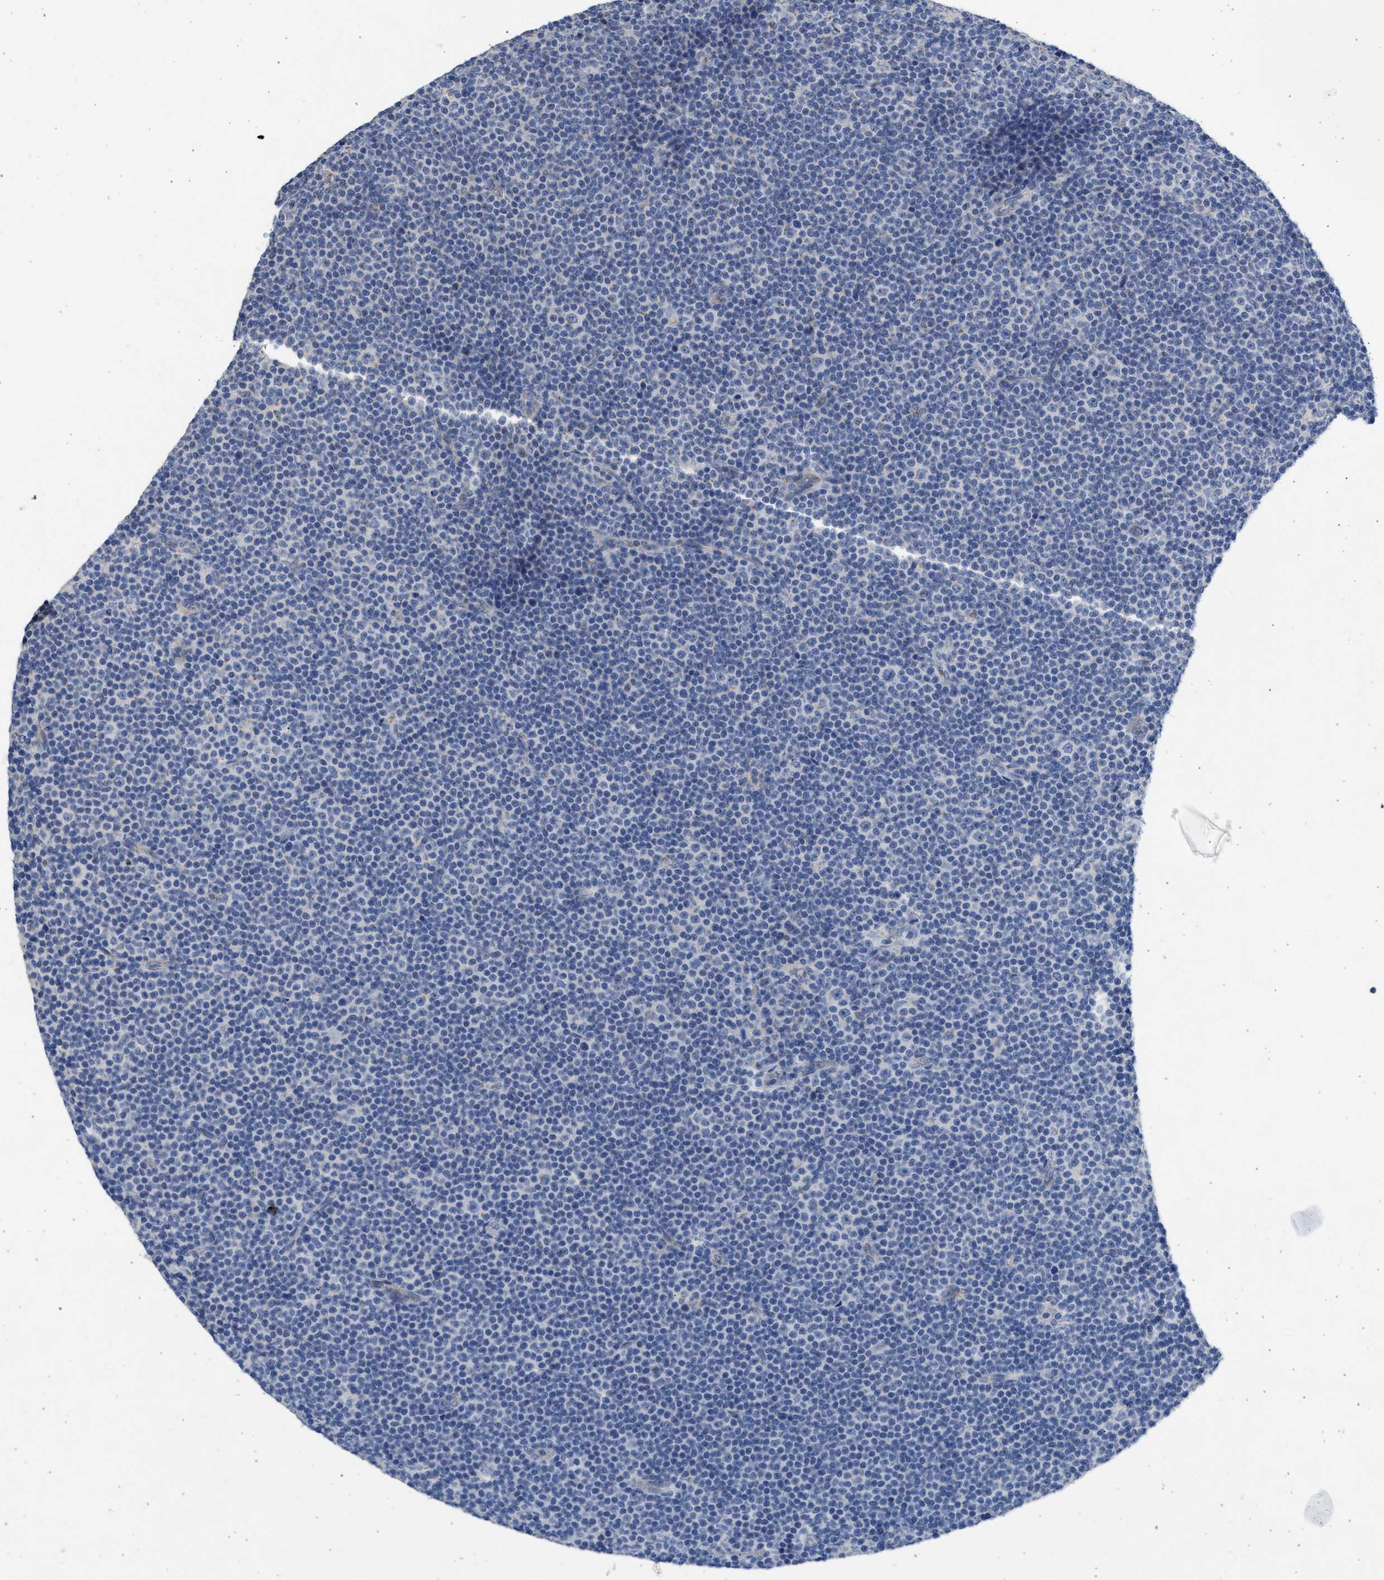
{"staining": {"intensity": "negative", "quantity": "none", "location": "none"}, "tissue": "lymphoma", "cell_type": "Tumor cells", "image_type": "cancer", "snomed": [{"axis": "morphology", "description": "Malignant lymphoma, non-Hodgkin's type, Low grade"}, {"axis": "topography", "description": "Lymph node"}], "caption": "High magnification brightfield microscopy of lymphoma stained with DAB (brown) and counterstained with hematoxylin (blue): tumor cells show no significant positivity.", "gene": "IPO8", "patient": {"sex": "female", "age": 67}}